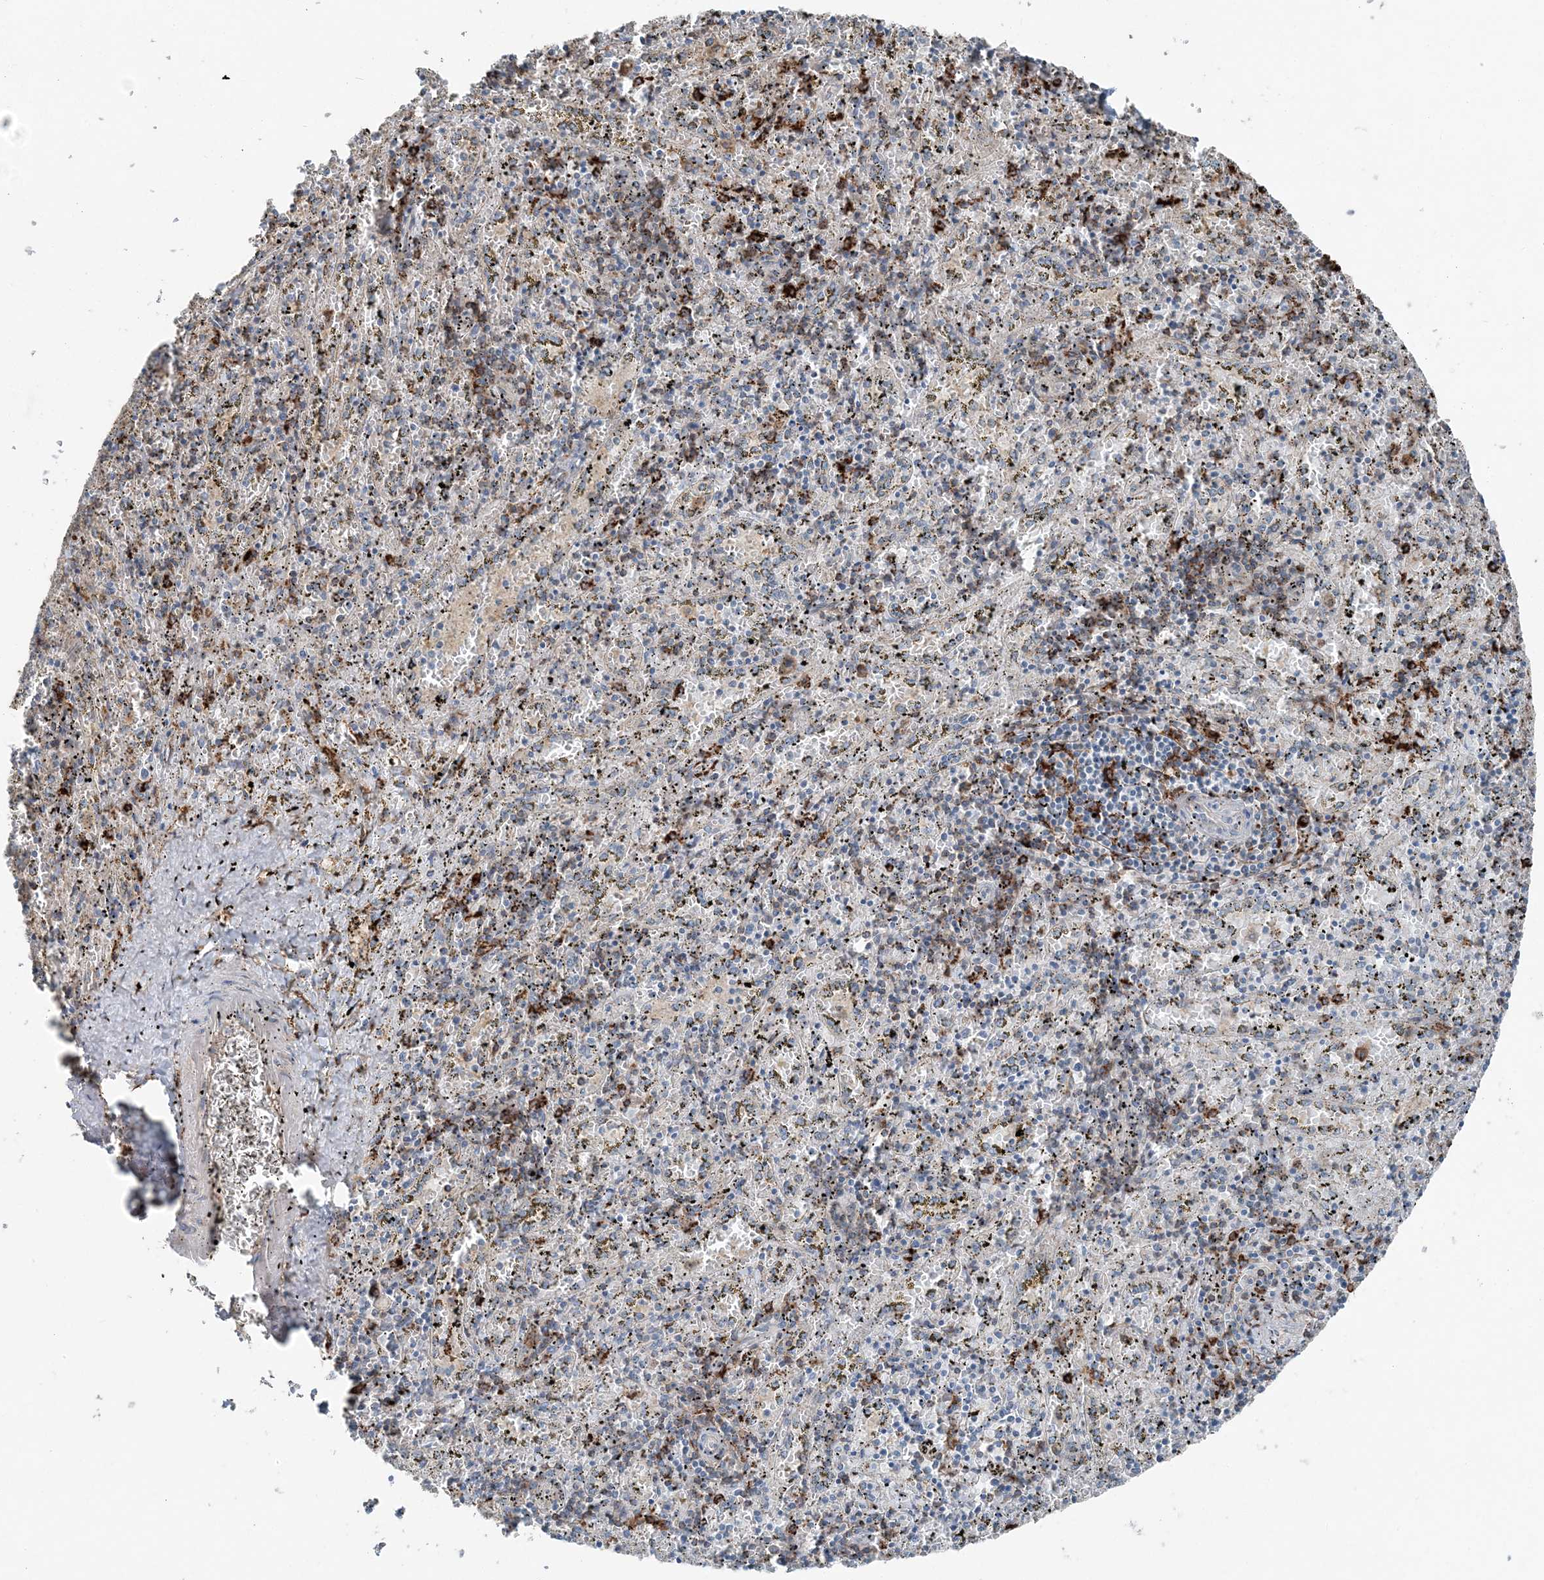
{"staining": {"intensity": "strong", "quantity": "<25%", "location": "cytoplasmic/membranous"}, "tissue": "spleen", "cell_type": "Cells in red pulp", "image_type": "normal", "snomed": [{"axis": "morphology", "description": "Normal tissue, NOS"}, {"axis": "topography", "description": "Spleen"}], "caption": "Spleen stained with DAB (3,3'-diaminobenzidine) immunohistochemistry displays medium levels of strong cytoplasmic/membranous expression in approximately <25% of cells in red pulp.", "gene": "KY", "patient": {"sex": "male", "age": 11}}